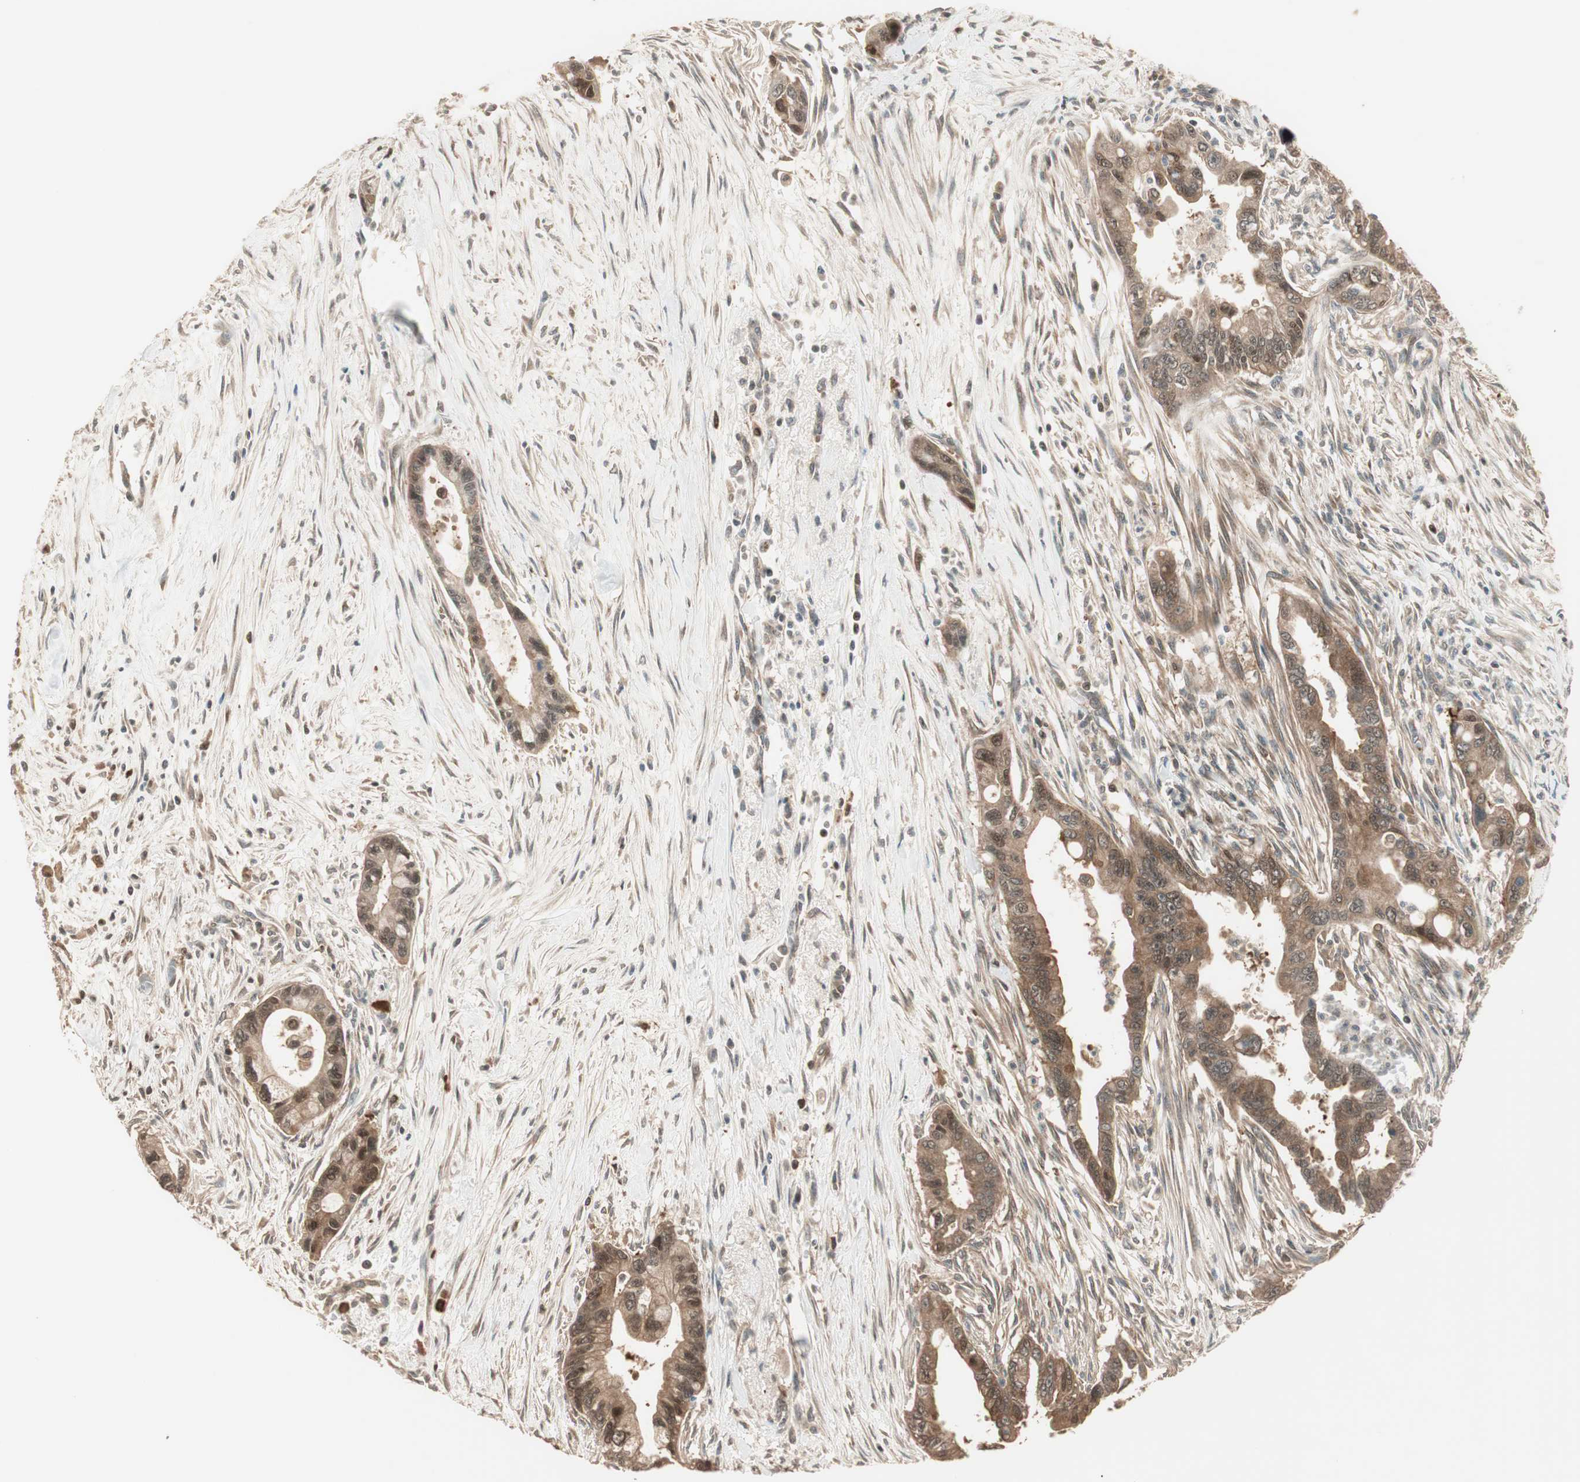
{"staining": {"intensity": "moderate", "quantity": ">75%", "location": "cytoplasmic/membranous,nuclear"}, "tissue": "pancreatic cancer", "cell_type": "Tumor cells", "image_type": "cancer", "snomed": [{"axis": "morphology", "description": "Adenocarcinoma, NOS"}, {"axis": "topography", "description": "Pancreas"}], "caption": "Pancreatic cancer (adenocarcinoma) stained for a protein exhibits moderate cytoplasmic/membranous and nuclear positivity in tumor cells.", "gene": "CNOT4", "patient": {"sex": "male", "age": 70}}